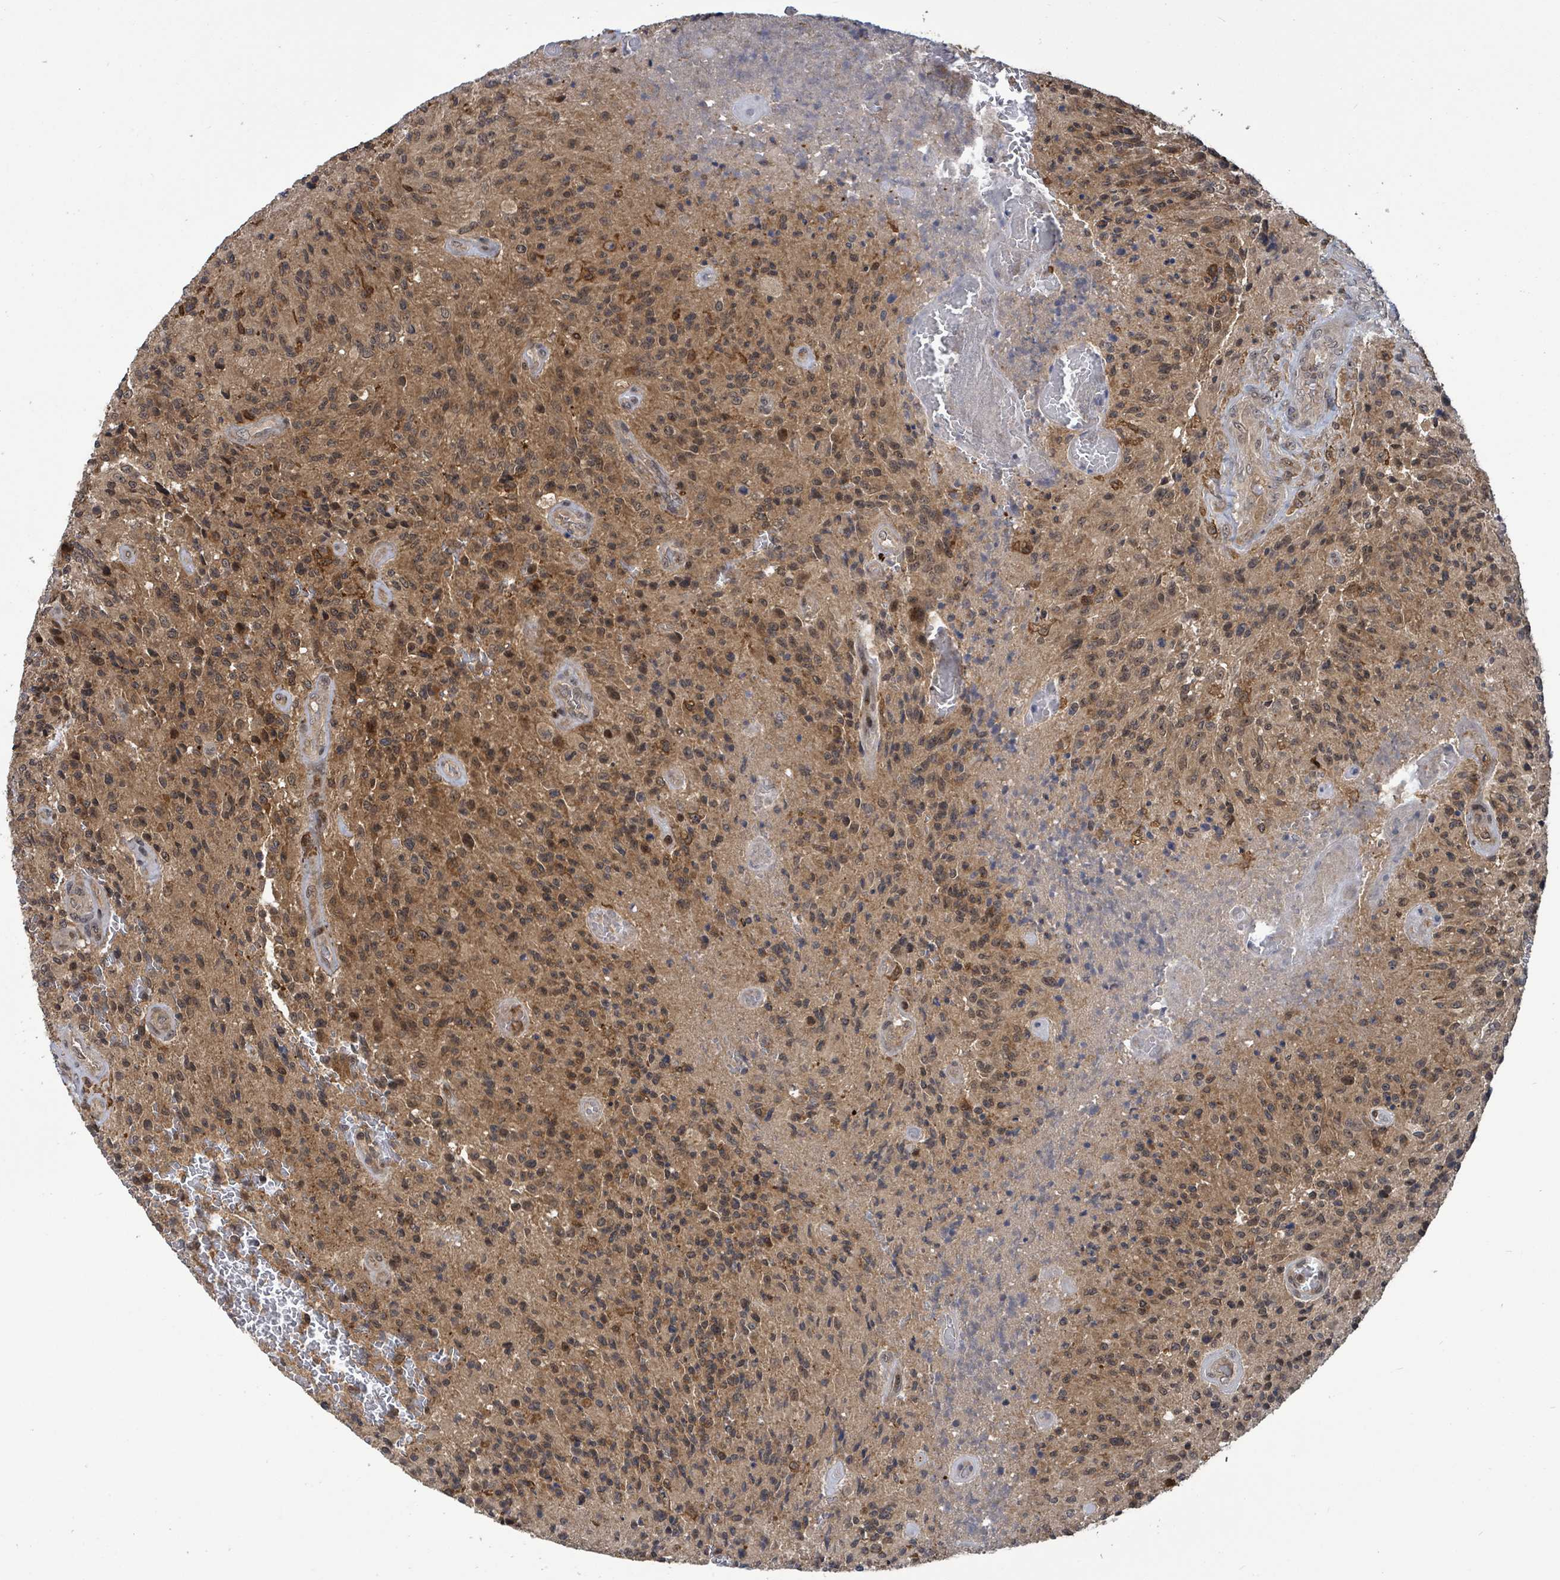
{"staining": {"intensity": "weak", "quantity": "25%-75%", "location": "cytoplasmic/membranous,nuclear"}, "tissue": "glioma", "cell_type": "Tumor cells", "image_type": "cancer", "snomed": [{"axis": "morphology", "description": "Normal tissue, NOS"}, {"axis": "morphology", "description": "Glioma, malignant, High grade"}, {"axis": "topography", "description": "Cerebral cortex"}], "caption": "Immunohistochemistry (IHC) histopathology image of human glioma stained for a protein (brown), which shows low levels of weak cytoplasmic/membranous and nuclear expression in approximately 25%-75% of tumor cells.", "gene": "FBXO6", "patient": {"sex": "male", "age": 56}}